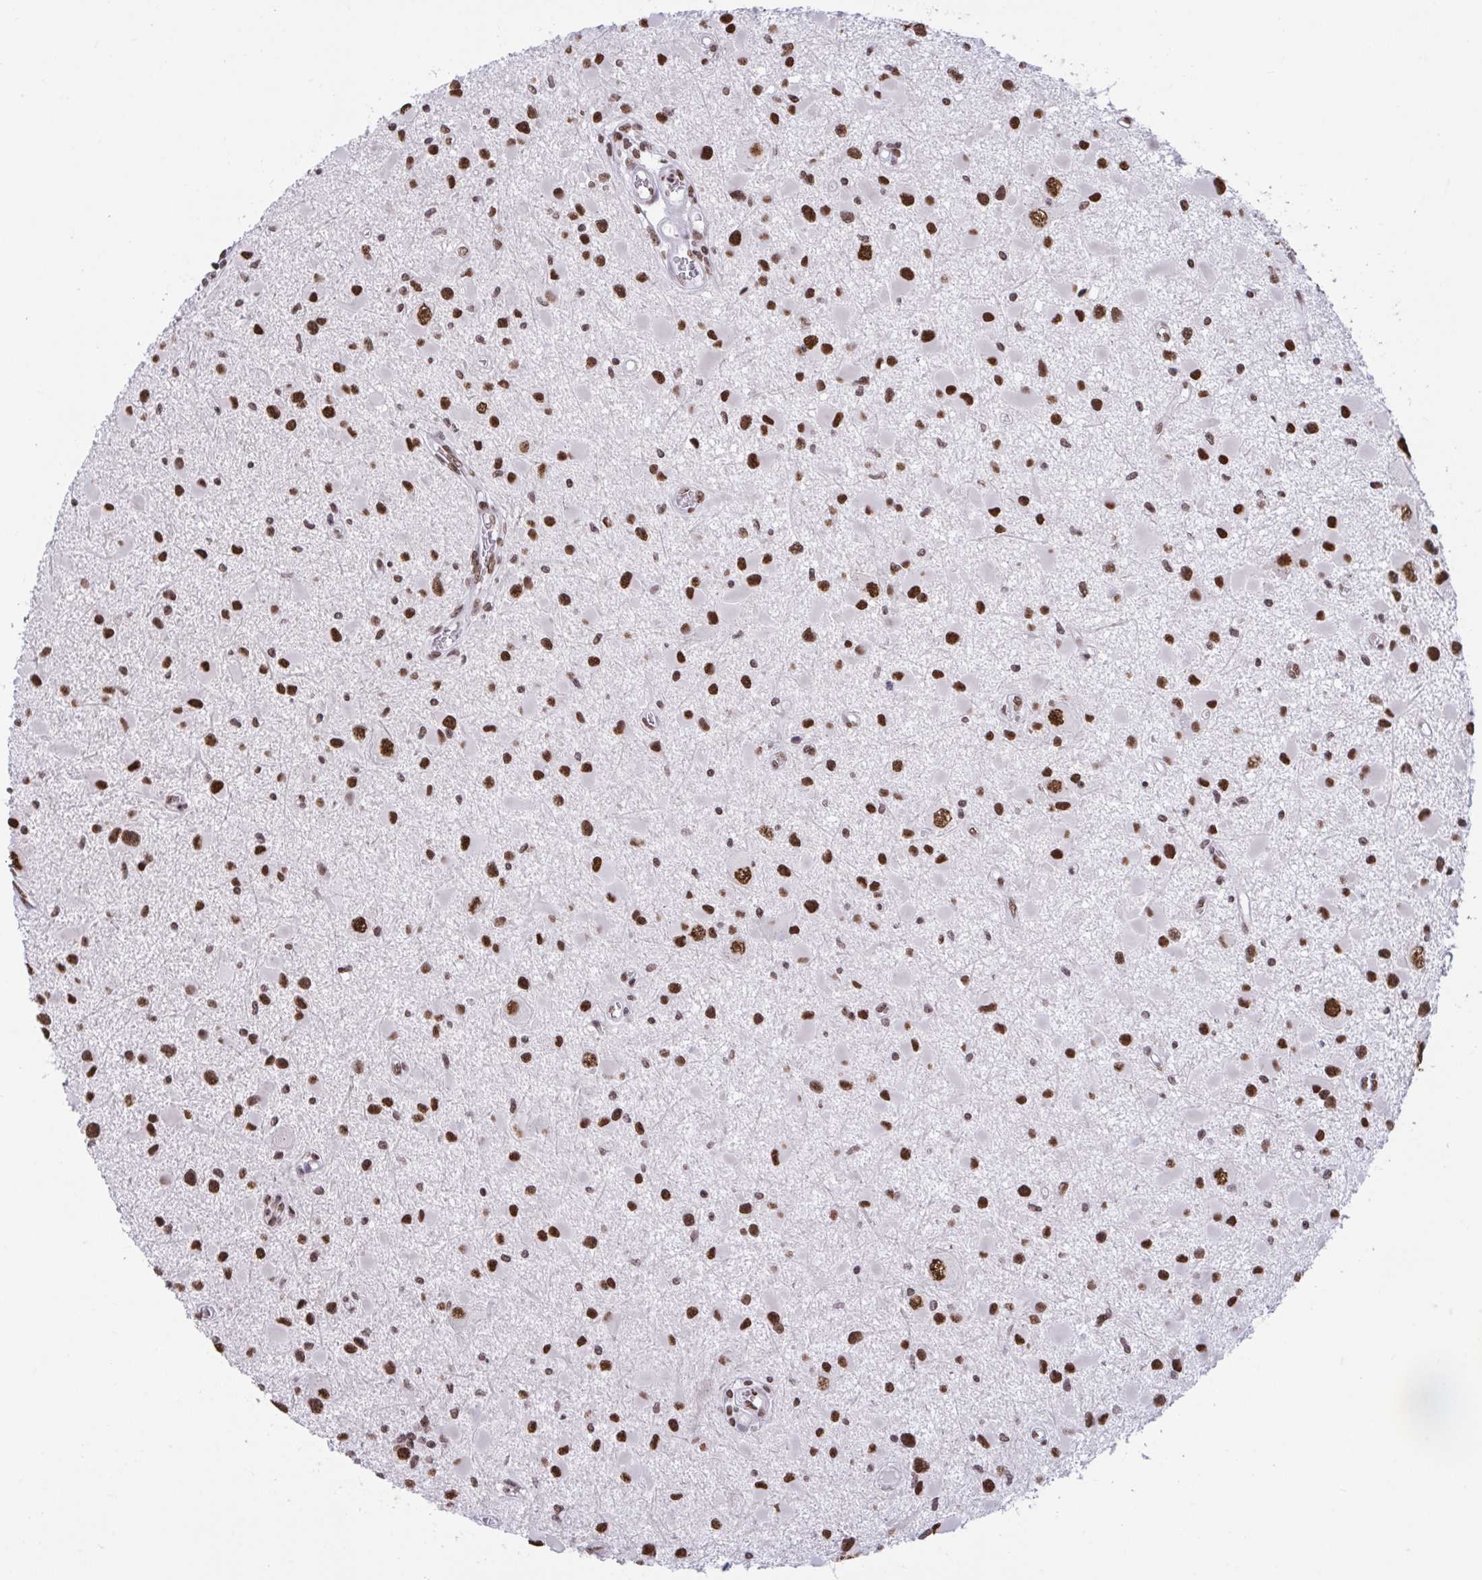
{"staining": {"intensity": "strong", "quantity": ">75%", "location": "nuclear"}, "tissue": "glioma", "cell_type": "Tumor cells", "image_type": "cancer", "snomed": [{"axis": "morphology", "description": "Glioma, malignant, High grade"}, {"axis": "topography", "description": "Brain"}], "caption": "Strong nuclear protein expression is seen in approximately >75% of tumor cells in glioma. Nuclei are stained in blue.", "gene": "HNRNPDL", "patient": {"sex": "male", "age": 54}}